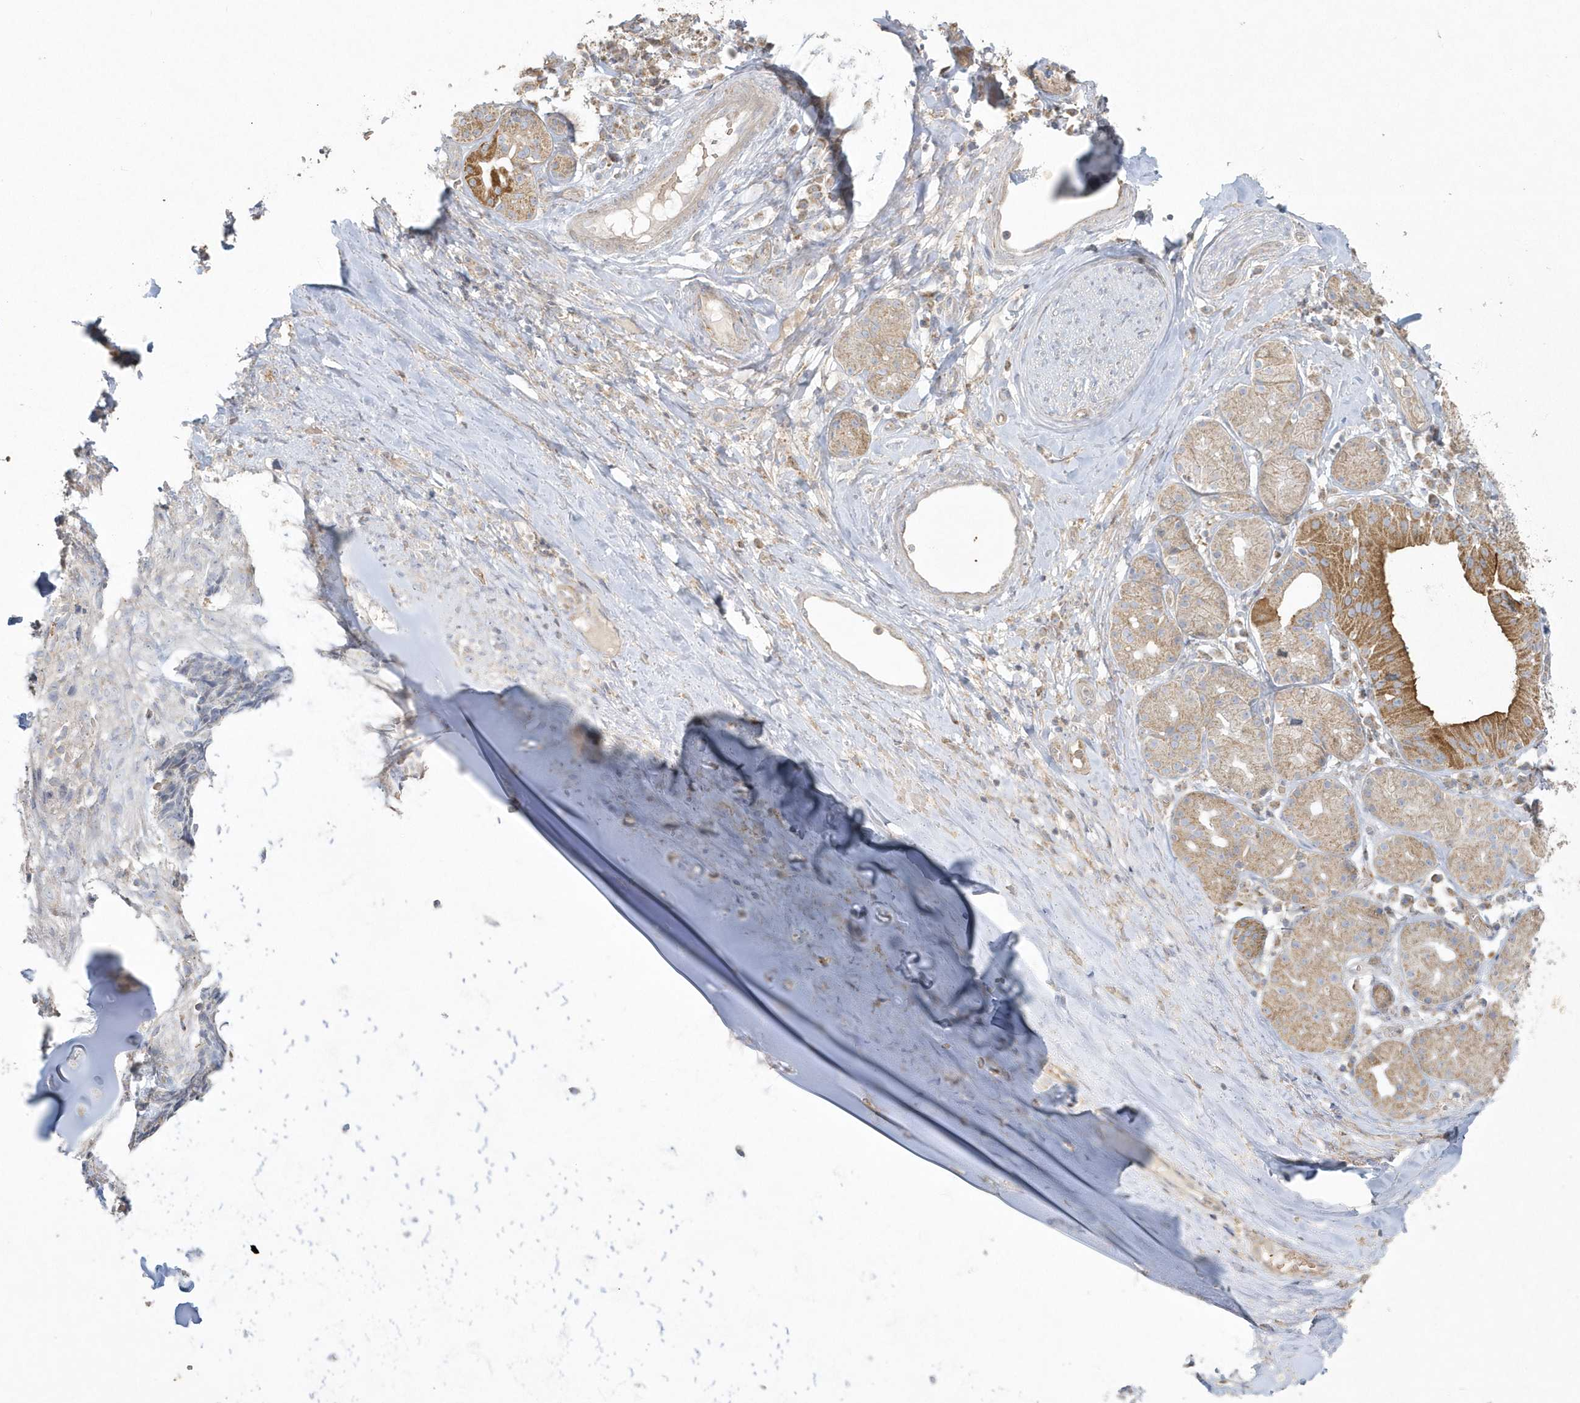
{"staining": {"intensity": "negative", "quantity": "none", "location": "none"}, "tissue": "adipose tissue", "cell_type": "Adipocytes", "image_type": "normal", "snomed": [{"axis": "morphology", "description": "Normal tissue, NOS"}, {"axis": "morphology", "description": "Basal cell carcinoma"}, {"axis": "topography", "description": "Cartilage tissue"}, {"axis": "topography", "description": "Nasopharynx"}, {"axis": "topography", "description": "Oral tissue"}], "caption": "The image shows no significant expression in adipocytes of adipose tissue.", "gene": "BLTP3A", "patient": {"sex": "female", "age": 77}}